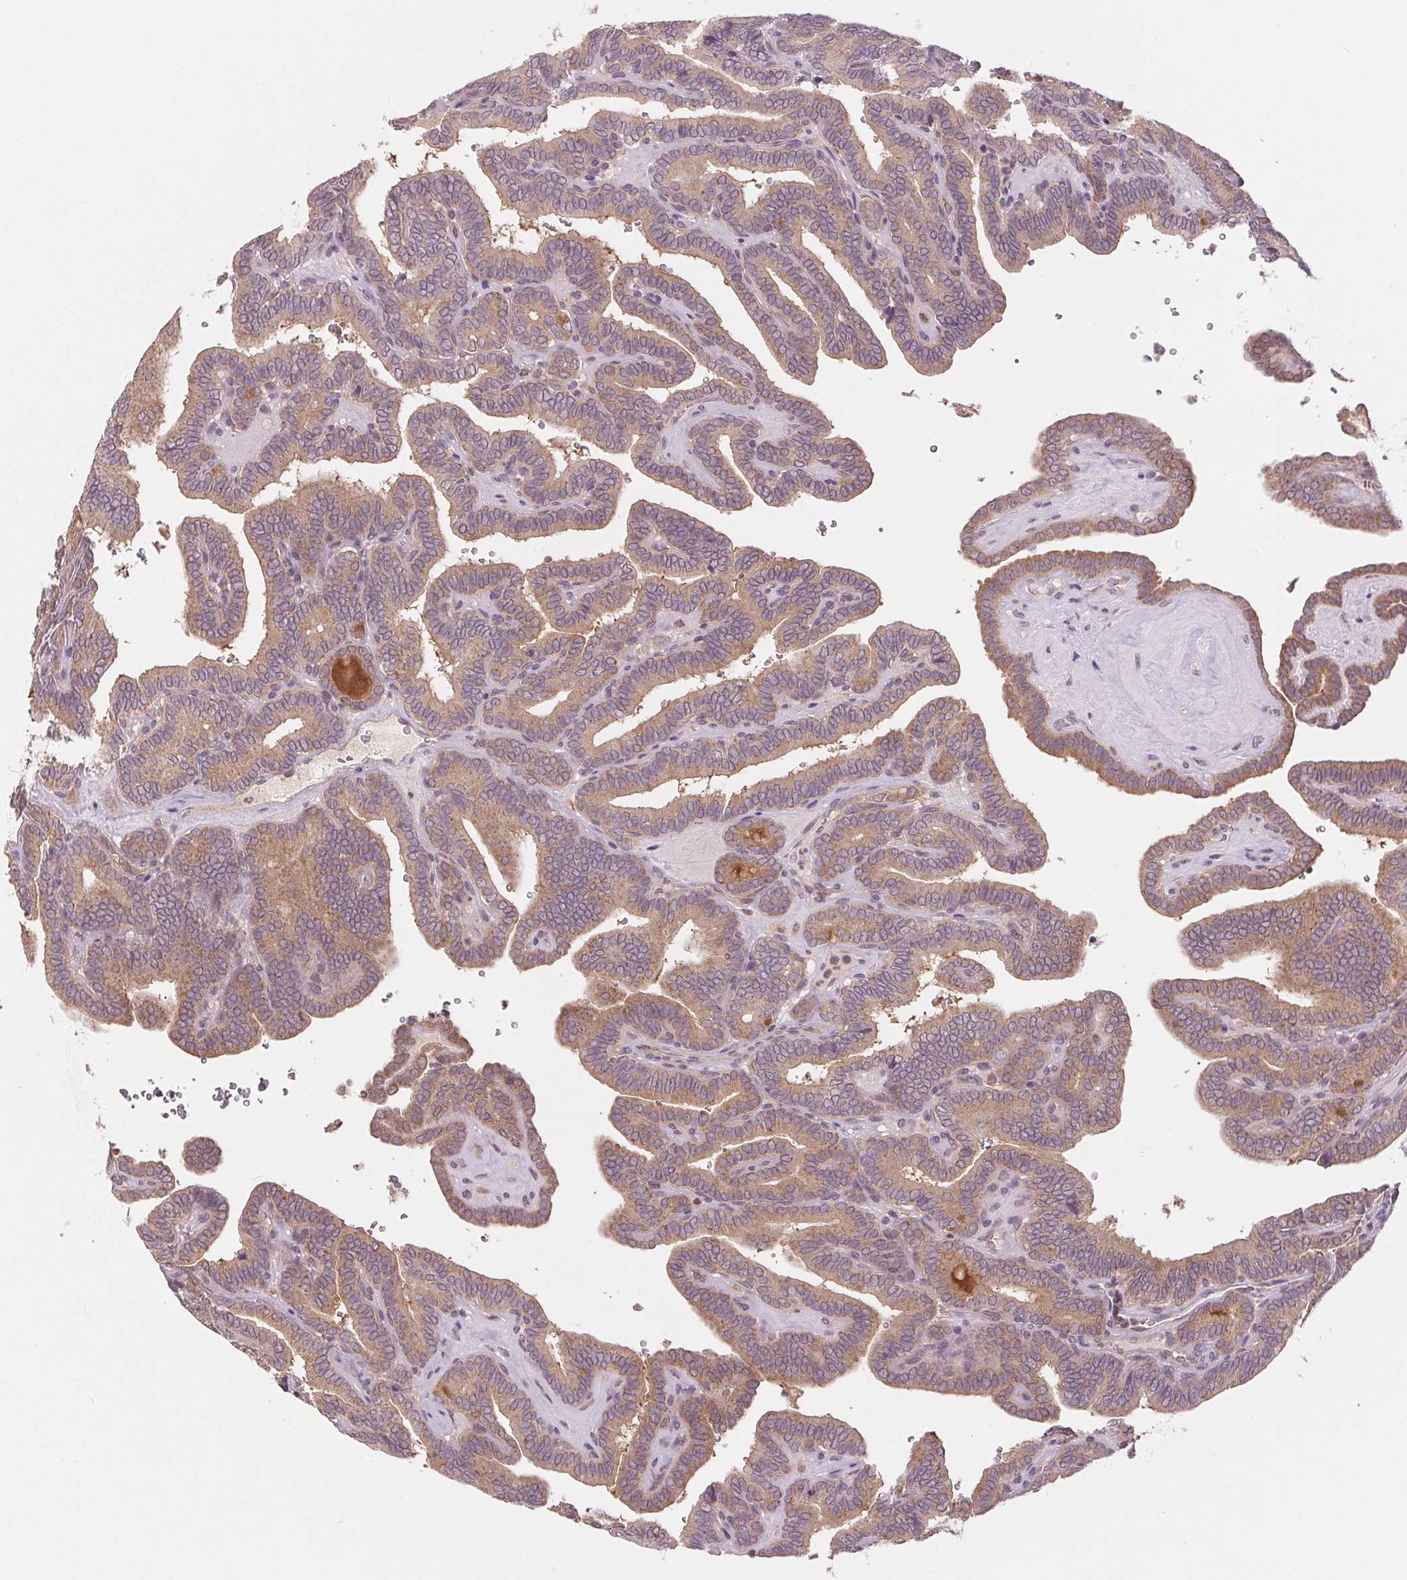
{"staining": {"intensity": "weak", "quantity": ">75%", "location": "cytoplasmic/membranous"}, "tissue": "thyroid cancer", "cell_type": "Tumor cells", "image_type": "cancer", "snomed": [{"axis": "morphology", "description": "Papillary adenocarcinoma, NOS"}, {"axis": "topography", "description": "Thyroid gland"}], "caption": "Immunohistochemical staining of human papillary adenocarcinoma (thyroid) reveals low levels of weak cytoplasmic/membranous protein positivity in approximately >75% of tumor cells.", "gene": "MAP3K5", "patient": {"sex": "female", "age": 21}}